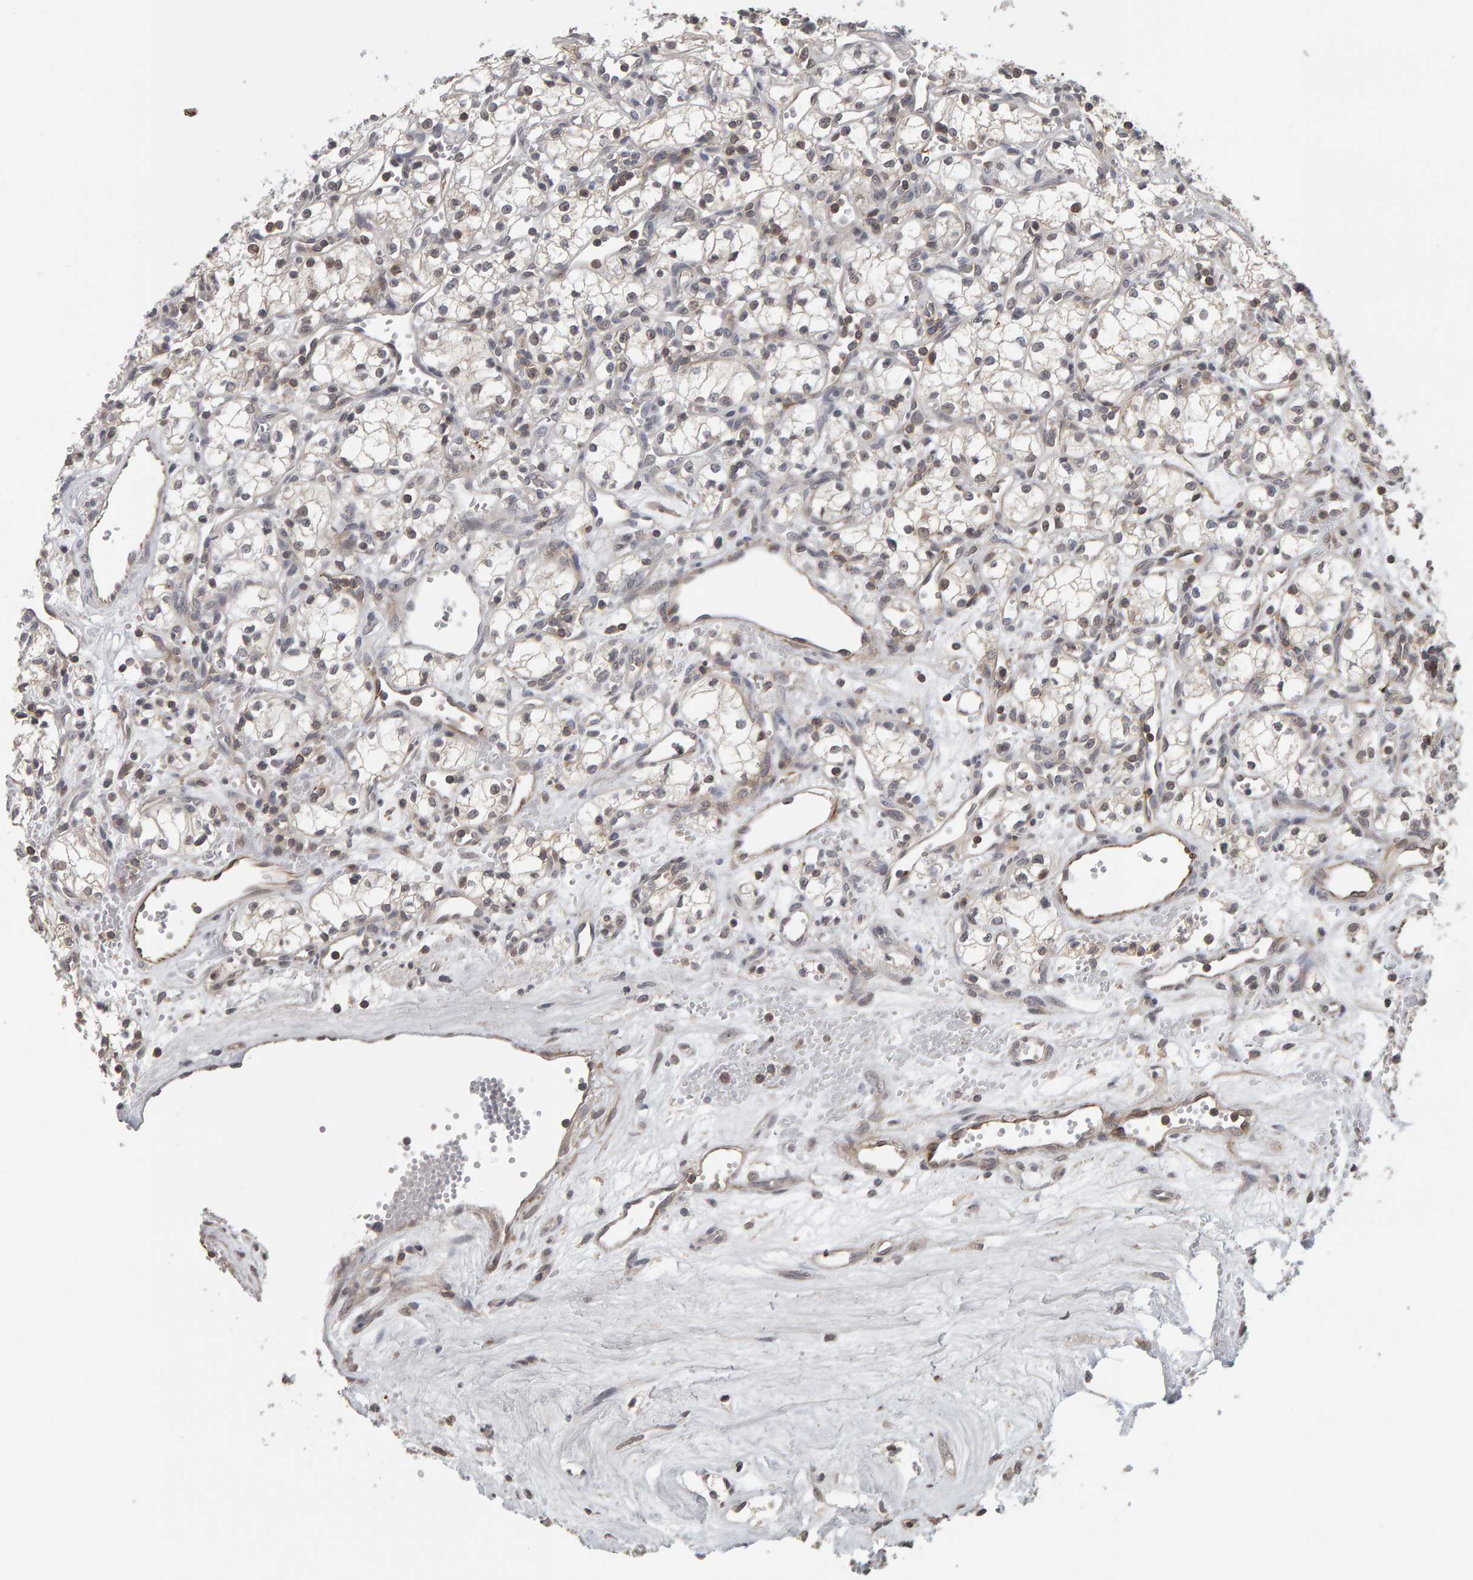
{"staining": {"intensity": "negative", "quantity": "none", "location": "none"}, "tissue": "renal cancer", "cell_type": "Tumor cells", "image_type": "cancer", "snomed": [{"axis": "morphology", "description": "Adenocarcinoma, NOS"}, {"axis": "topography", "description": "Kidney"}], "caption": "IHC micrograph of renal adenocarcinoma stained for a protein (brown), which displays no expression in tumor cells. (DAB (3,3'-diaminobenzidine) immunohistochemistry with hematoxylin counter stain).", "gene": "TEFM", "patient": {"sex": "male", "age": 59}}